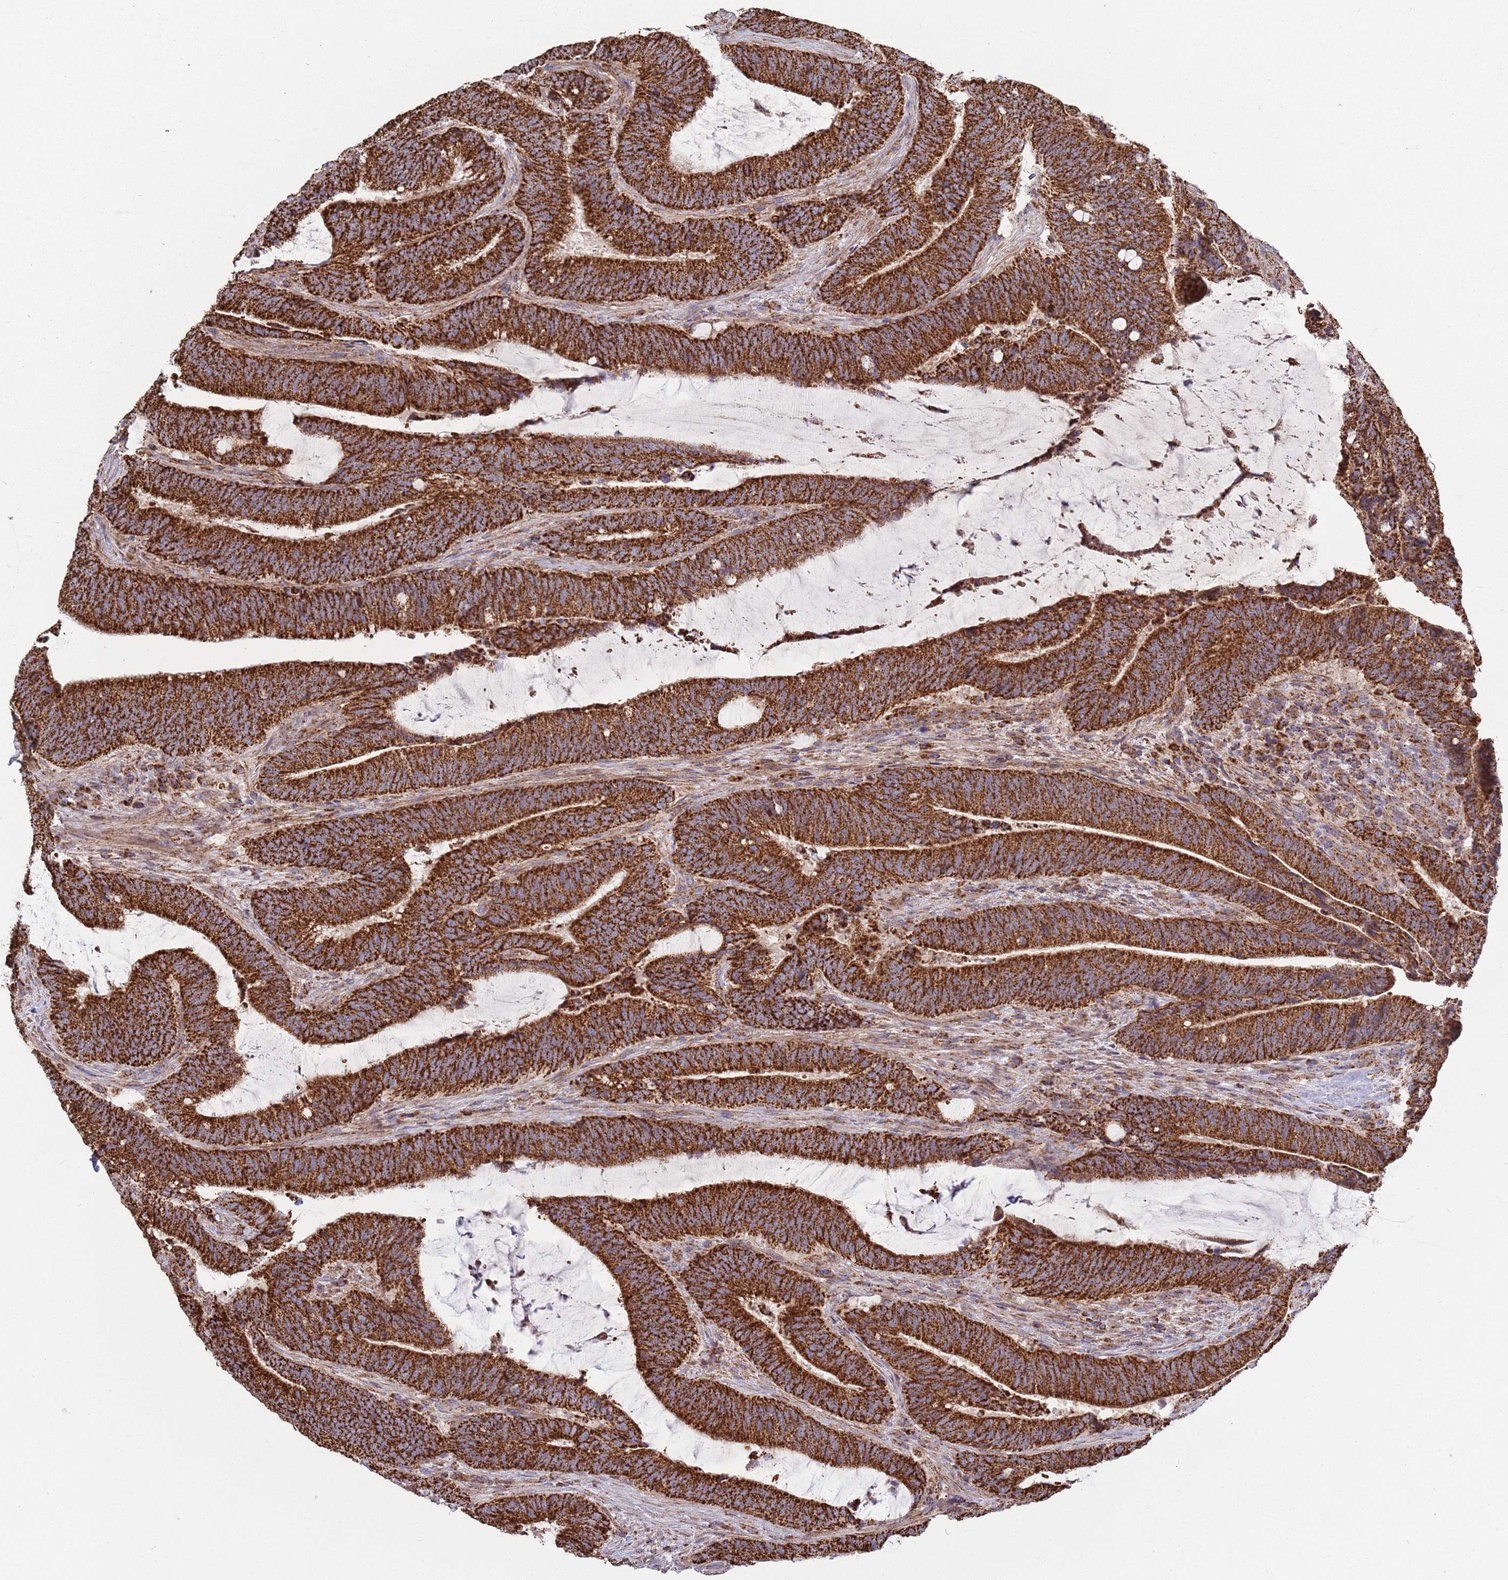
{"staining": {"intensity": "strong", "quantity": ">75%", "location": "cytoplasmic/membranous"}, "tissue": "colorectal cancer", "cell_type": "Tumor cells", "image_type": "cancer", "snomed": [{"axis": "morphology", "description": "Adenocarcinoma, NOS"}, {"axis": "topography", "description": "Colon"}], "caption": "Human colorectal adenocarcinoma stained with a protein marker demonstrates strong staining in tumor cells.", "gene": "VPS16", "patient": {"sex": "female", "age": 43}}